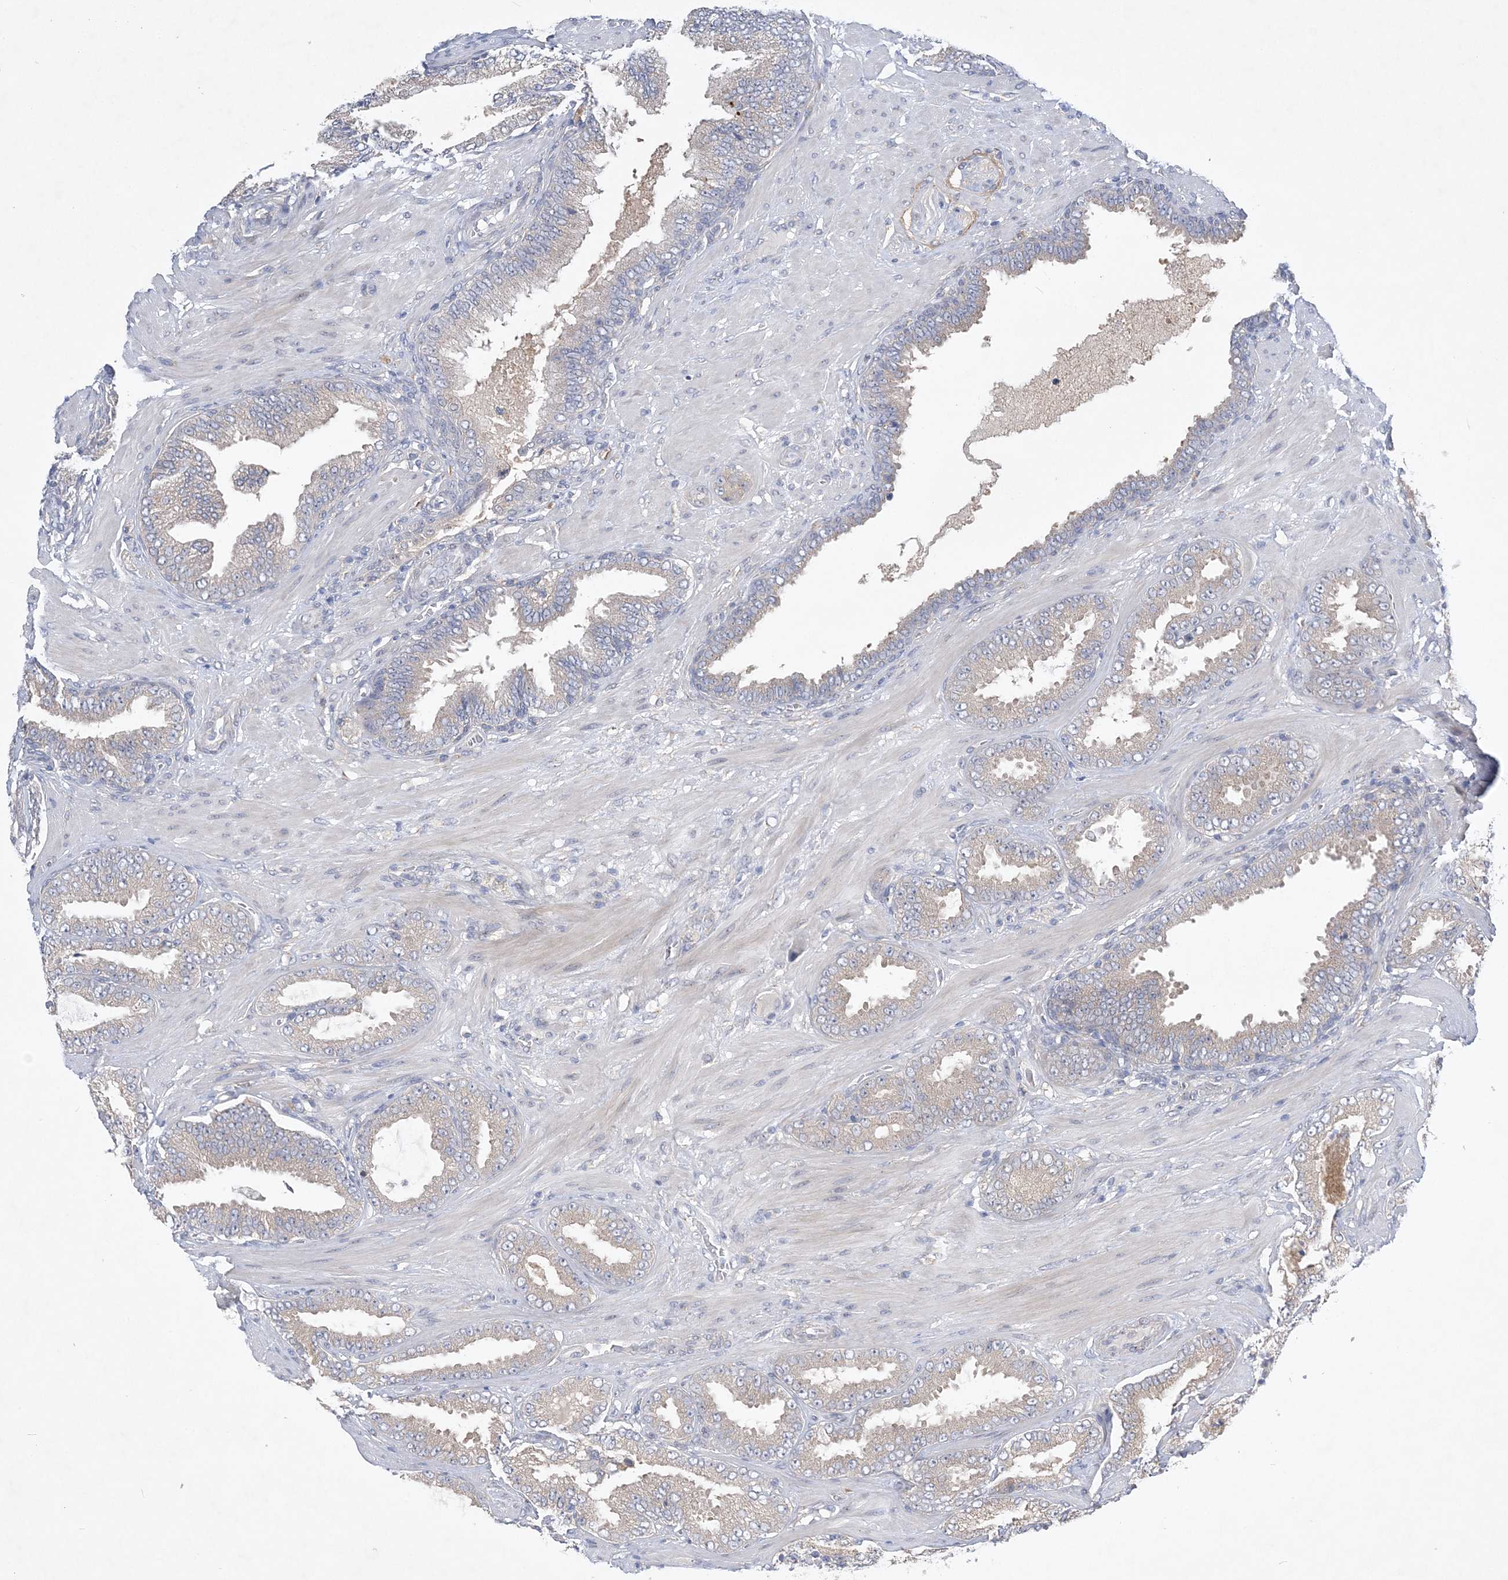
{"staining": {"intensity": "negative", "quantity": "none", "location": "none"}, "tissue": "prostate cancer", "cell_type": "Tumor cells", "image_type": "cancer", "snomed": [{"axis": "morphology", "description": "Adenocarcinoma, Low grade"}, {"axis": "topography", "description": "Prostate"}], "caption": "Immunohistochemistry image of neoplastic tissue: human prostate cancer (low-grade adenocarcinoma) stained with DAB (3,3'-diaminobenzidine) reveals no significant protein positivity in tumor cells.", "gene": "ANKRD35", "patient": {"sex": "male", "age": 63}}